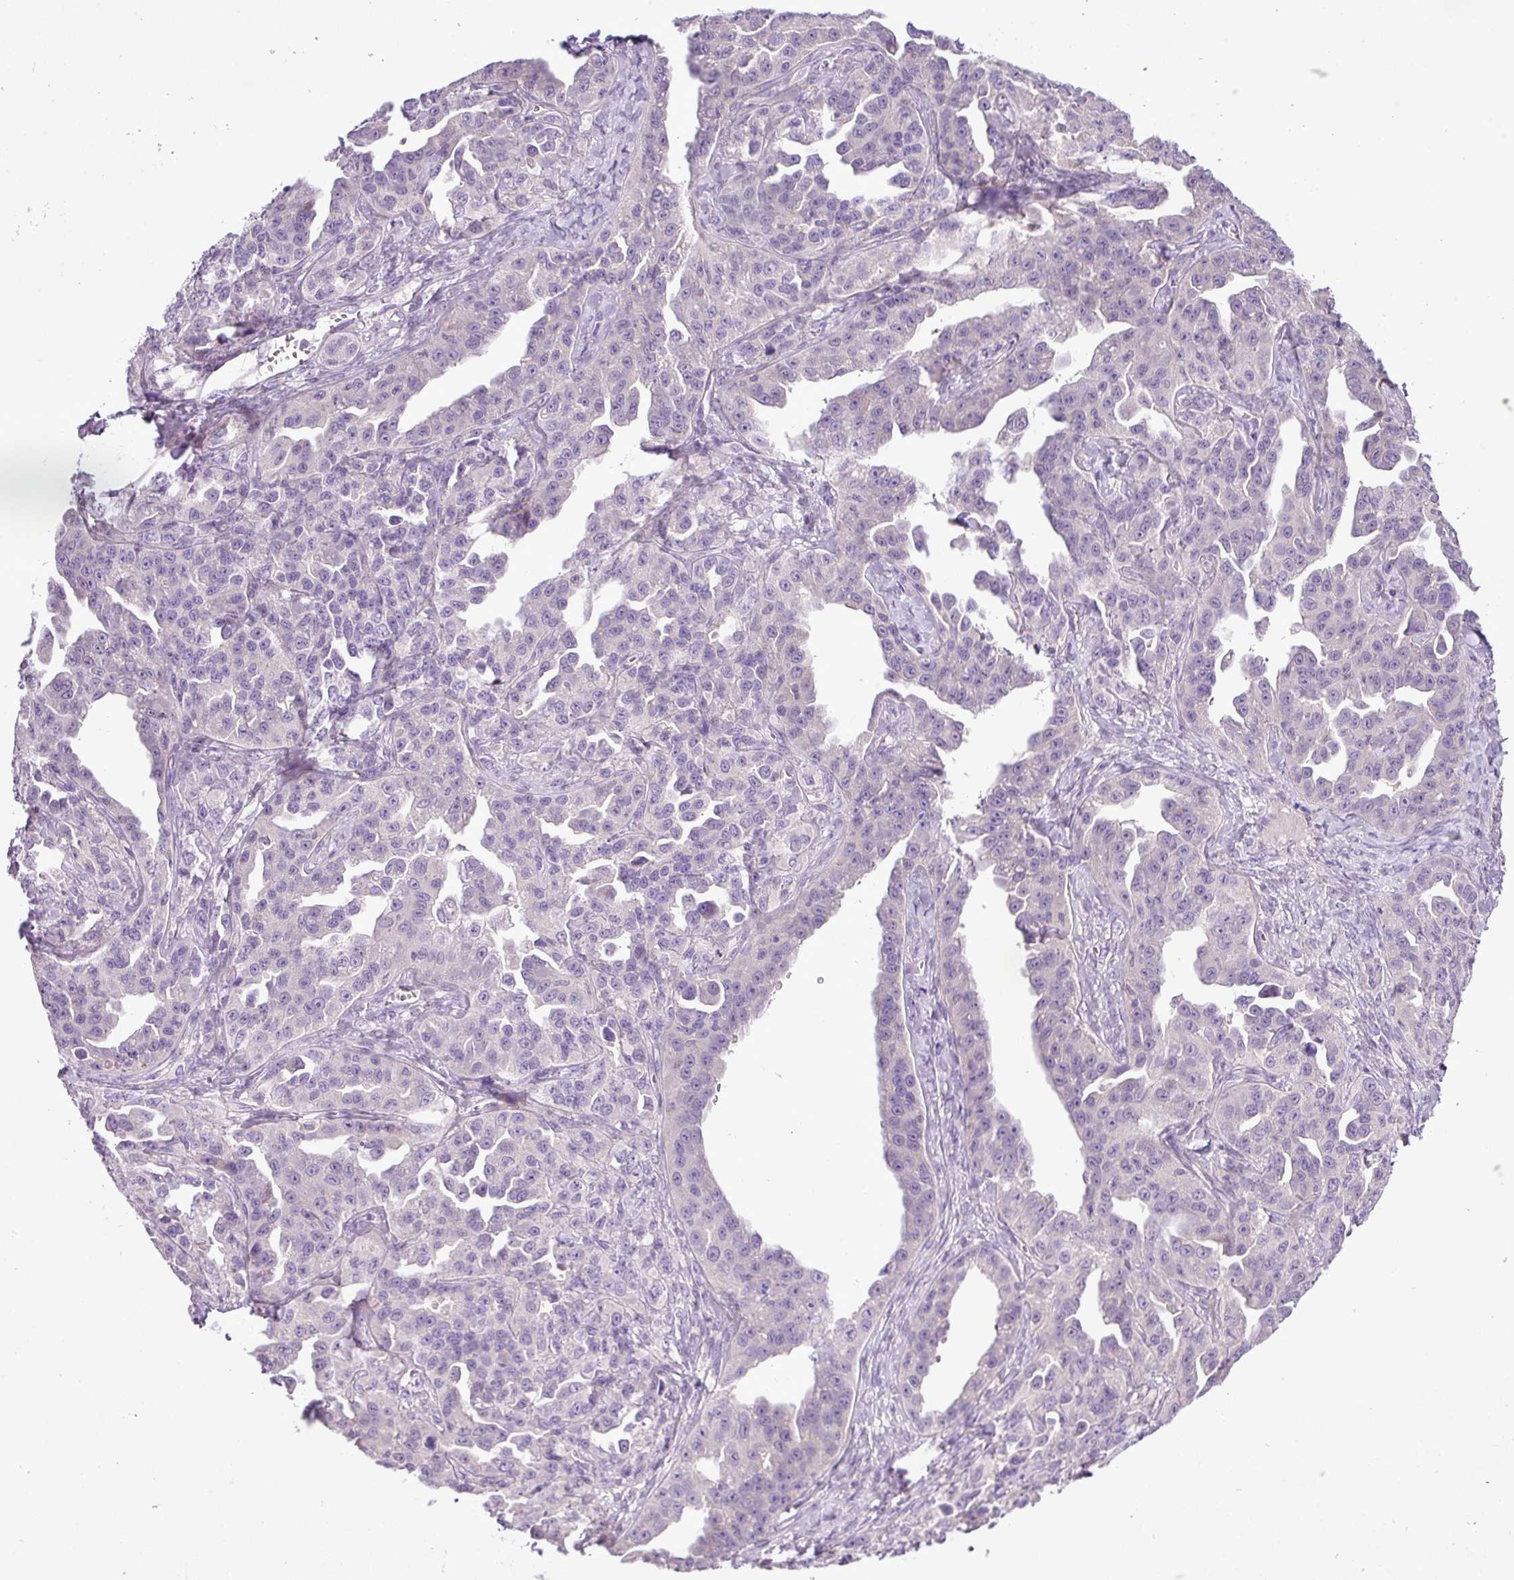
{"staining": {"intensity": "negative", "quantity": "none", "location": "none"}, "tissue": "ovarian cancer", "cell_type": "Tumor cells", "image_type": "cancer", "snomed": [{"axis": "morphology", "description": "Cystadenocarcinoma, serous, NOS"}, {"axis": "topography", "description": "Ovary"}], "caption": "This is an immunohistochemistry (IHC) histopathology image of ovarian cancer (serous cystadenocarcinoma). There is no expression in tumor cells.", "gene": "MOCS3", "patient": {"sex": "female", "age": 75}}